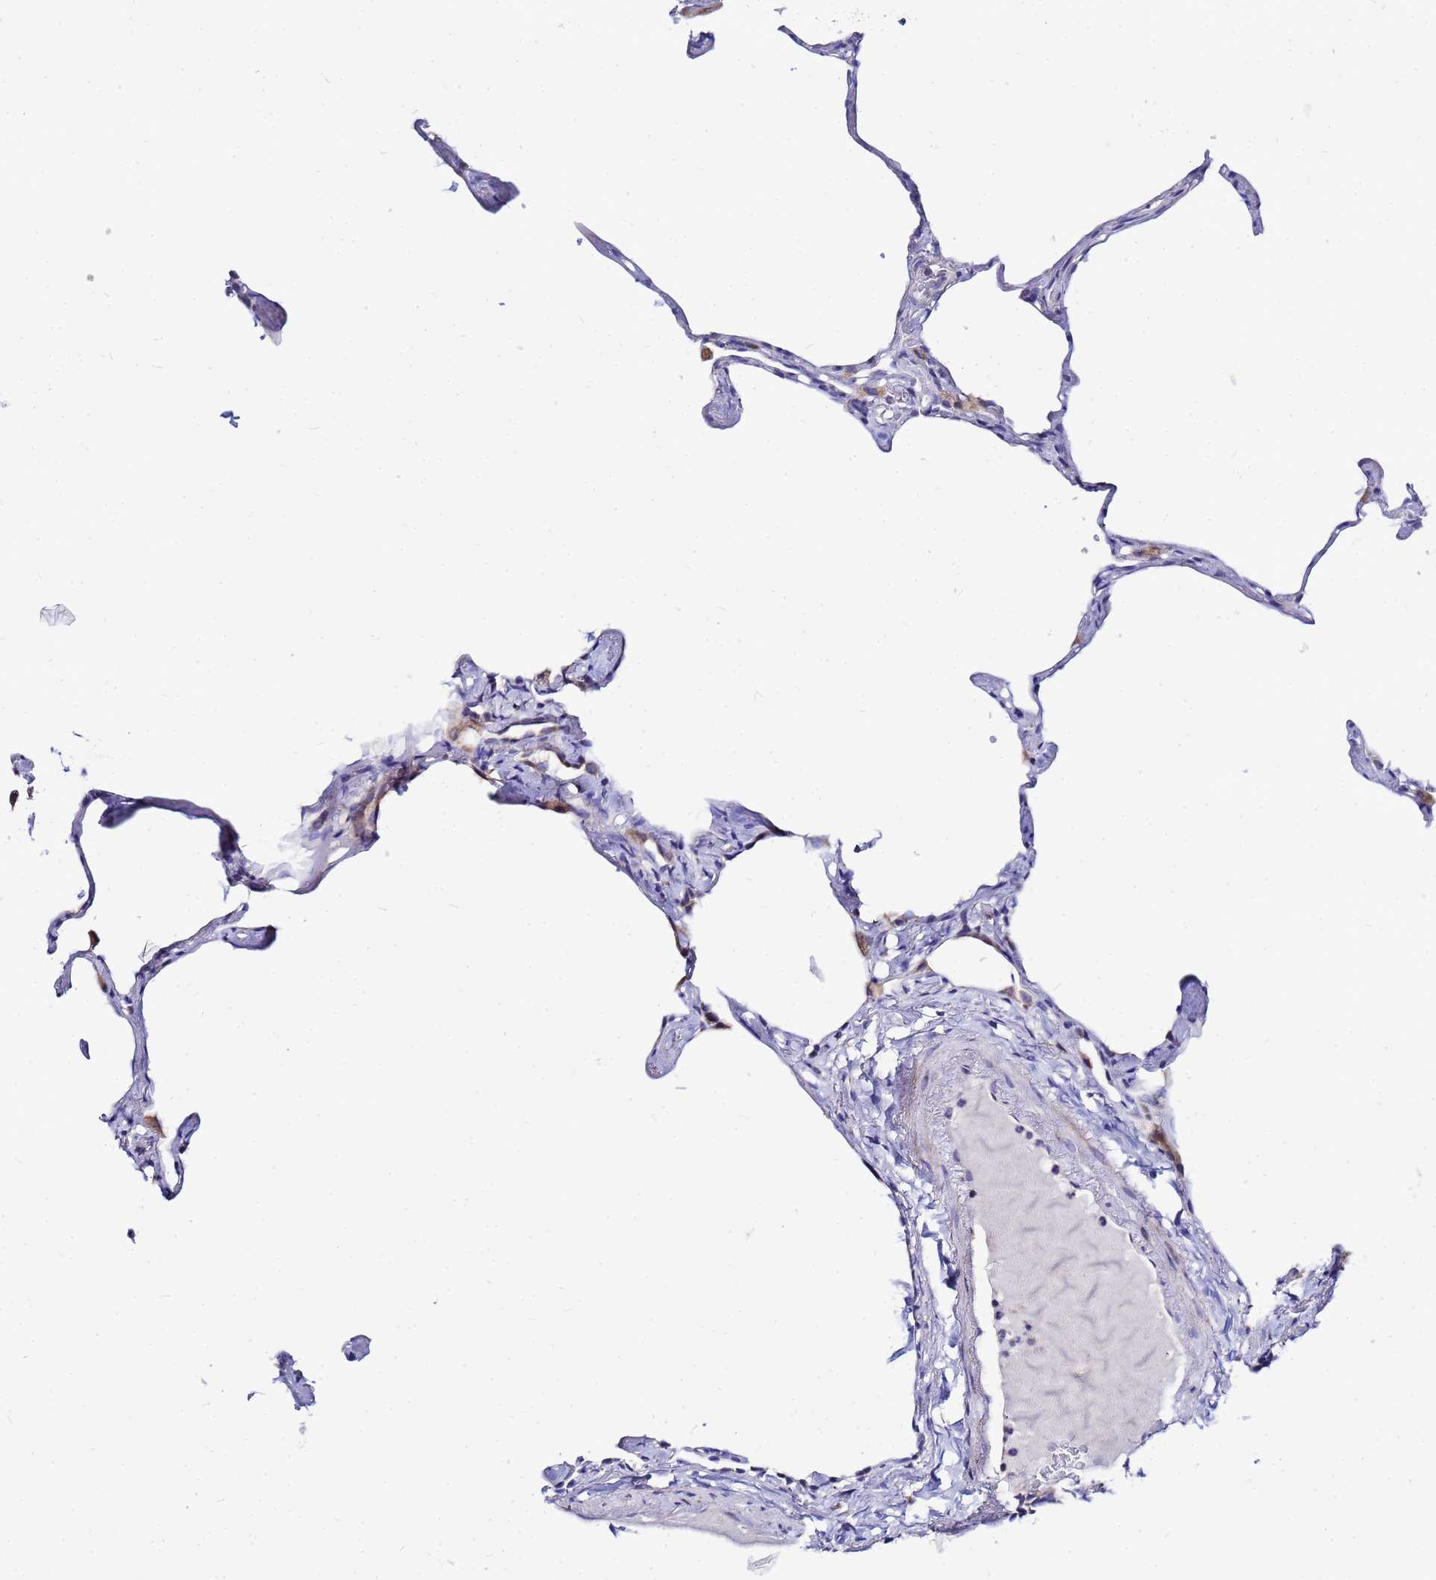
{"staining": {"intensity": "weak", "quantity": "<25%", "location": "cytoplasmic/membranous"}, "tissue": "lung", "cell_type": "Alveolar cells", "image_type": "normal", "snomed": [{"axis": "morphology", "description": "Normal tissue, NOS"}, {"axis": "topography", "description": "Lung"}], "caption": "This is an immunohistochemistry photomicrograph of normal lung. There is no positivity in alveolar cells.", "gene": "FAHD2A", "patient": {"sex": "male", "age": 65}}